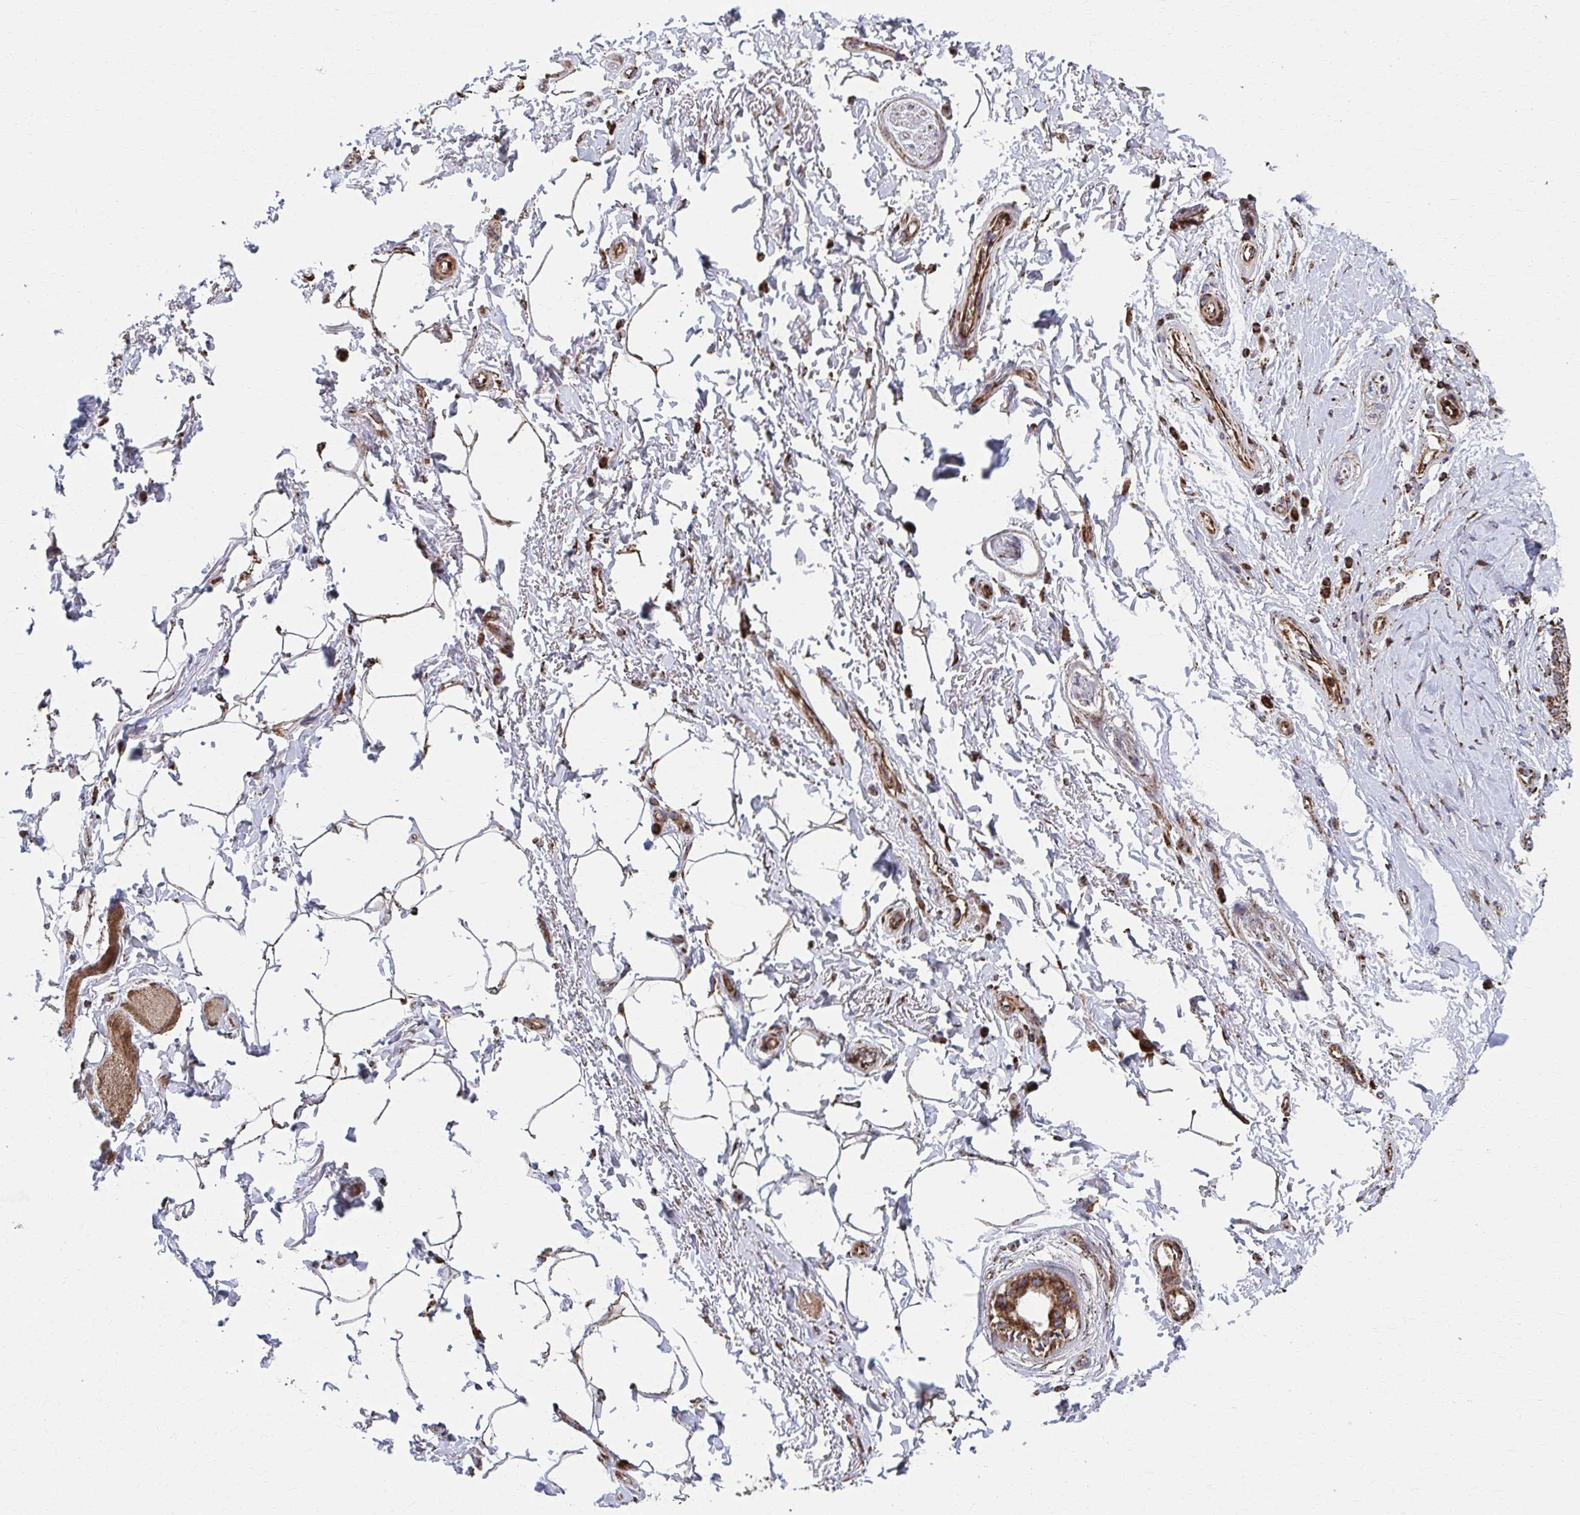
{"staining": {"intensity": "moderate", "quantity": "25%-75%", "location": "cytoplasmic/membranous"}, "tissue": "adipose tissue", "cell_type": "Adipocytes", "image_type": "normal", "snomed": [{"axis": "morphology", "description": "Normal tissue, NOS"}, {"axis": "topography", "description": "Peripheral nerve tissue"}], "caption": "Immunohistochemistry (DAB) staining of unremarkable human adipose tissue reveals moderate cytoplasmic/membranous protein positivity in about 25%-75% of adipocytes. (DAB IHC, brown staining for protein, blue staining for nuclei).", "gene": "SAT1", "patient": {"sex": "male", "age": 51}}